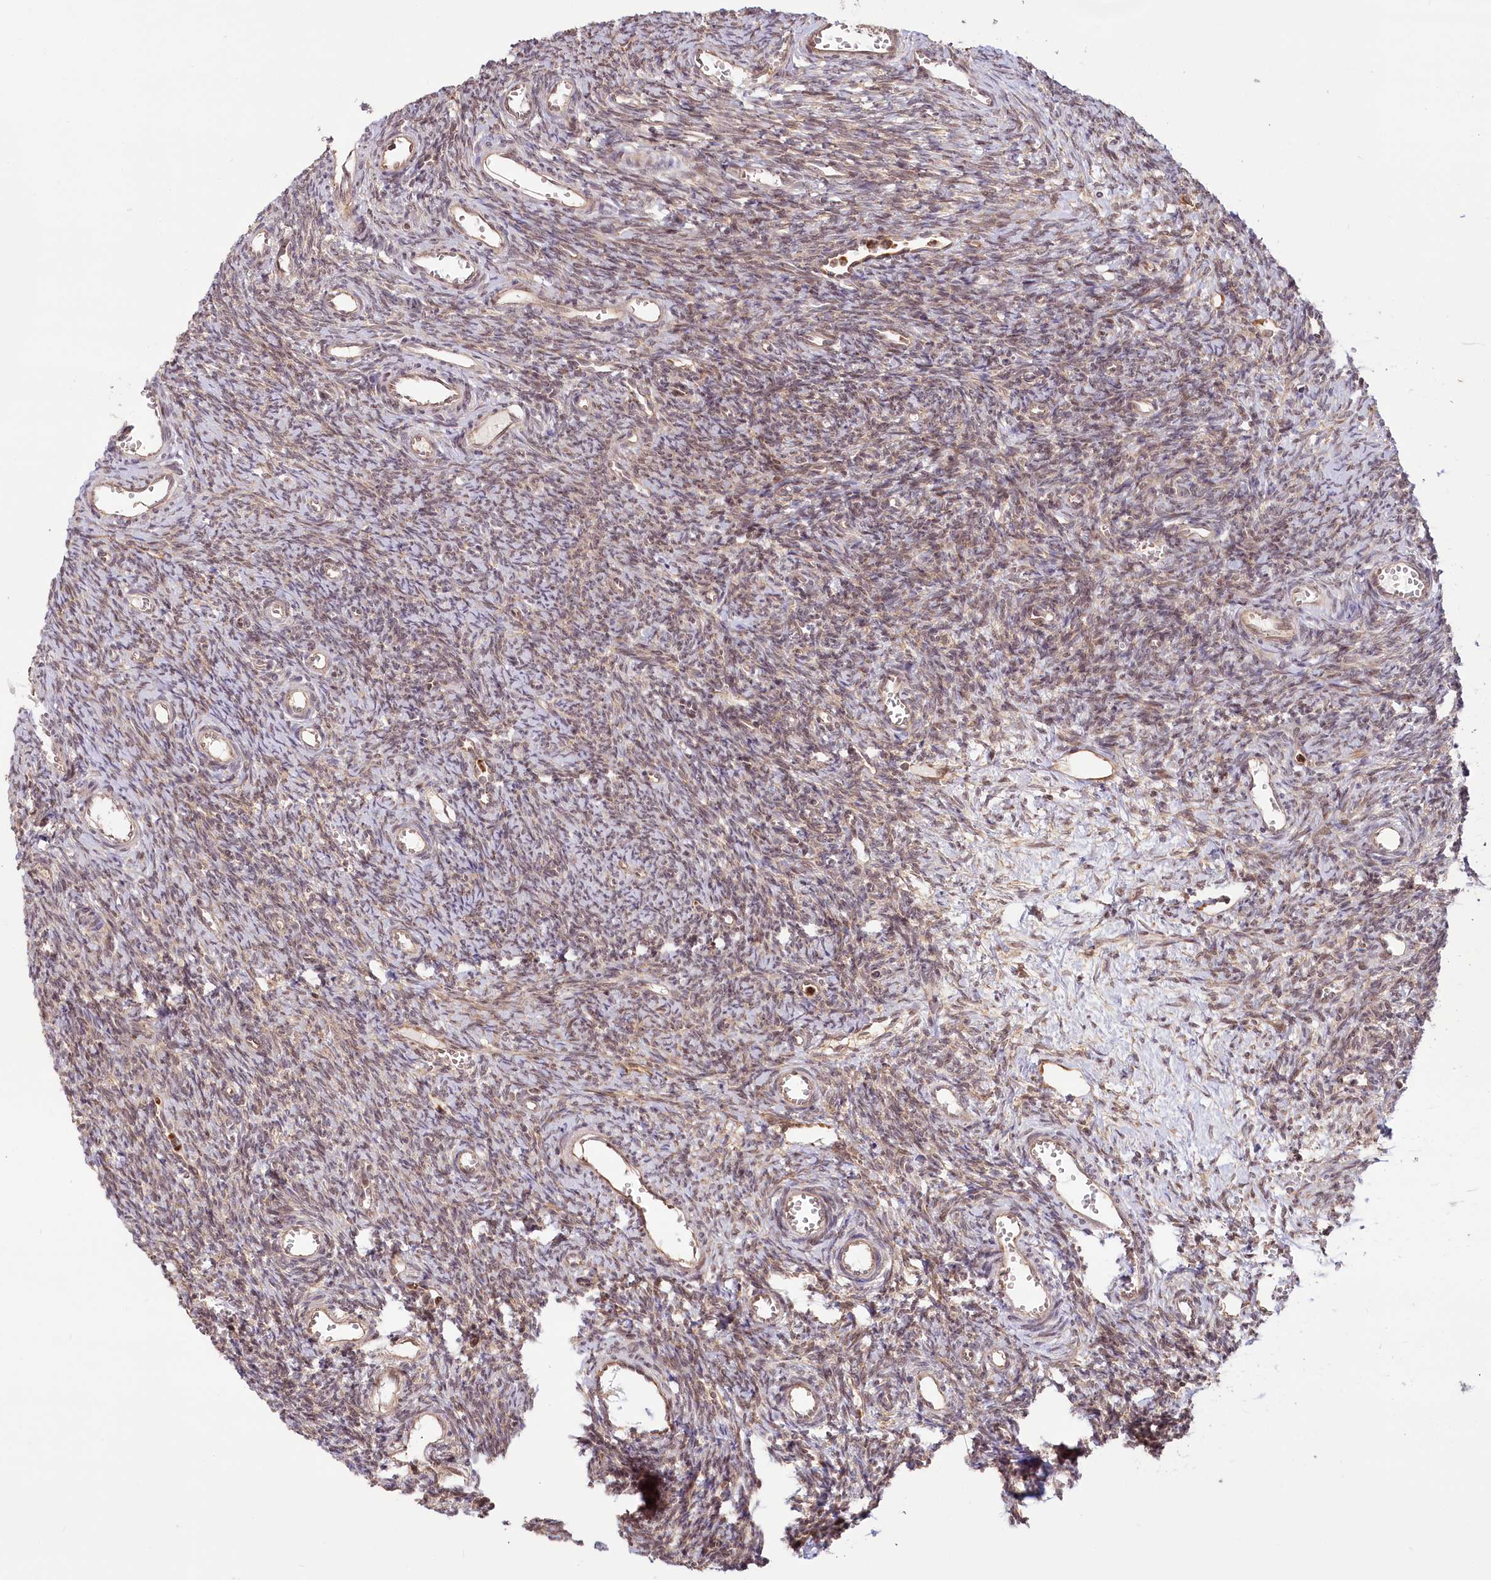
{"staining": {"intensity": "weak", "quantity": ">75%", "location": "cytoplasmic/membranous,nuclear"}, "tissue": "ovary", "cell_type": "Ovarian stroma cells", "image_type": "normal", "snomed": [{"axis": "morphology", "description": "Normal tissue, NOS"}, {"axis": "topography", "description": "Ovary"}], "caption": "Protein staining exhibits weak cytoplasmic/membranous,nuclear expression in about >75% of ovarian stroma cells in unremarkable ovary.", "gene": "CEP70", "patient": {"sex": "female", "age": 39}}